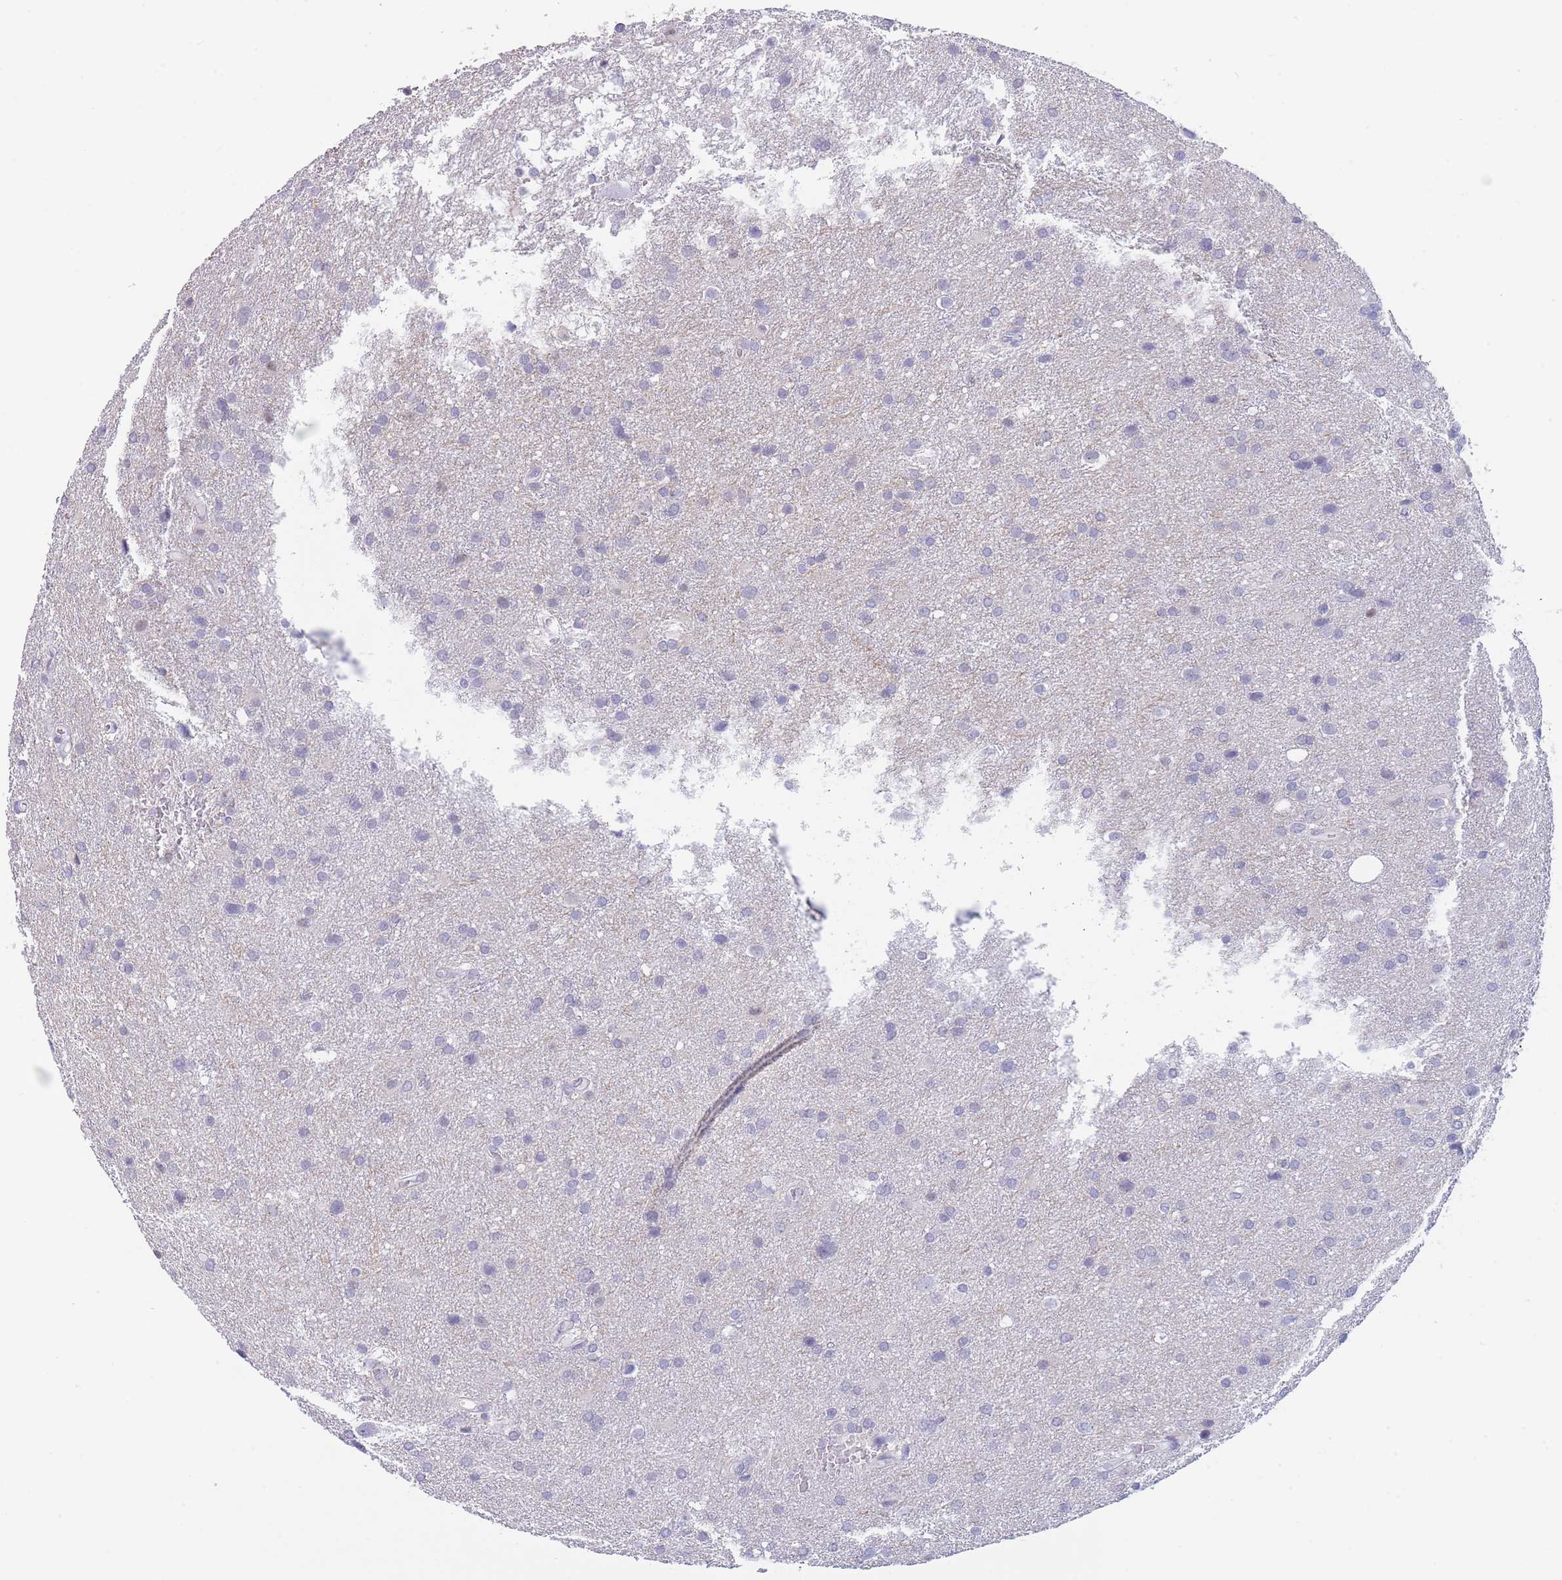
{"staining": {"intensity": "negative", "quantity": "none", "location": "none"}, "tissue": "glioma", "cell_type": "Tumor cells", "image_type": "cancer", "snomed": [{"axis": "morphology", "description": "Glioma, malignant, Low grade"}, {"axis": "topography", "description": "Brain"}], "caption": "IHC photomicrograph of neoplastic tissue: human glioma stained with DAB (3,3'-diaminobenzidine) shows no significant protein positivity in tumor cells. The staining was performed using DAB to visualize the protein expression in brown, while the nuclei were stained in blue with hematoxylin (Magnification: 20x).", "gene": "ASAP3", "patient": {"sex": "female", "age": 32}}